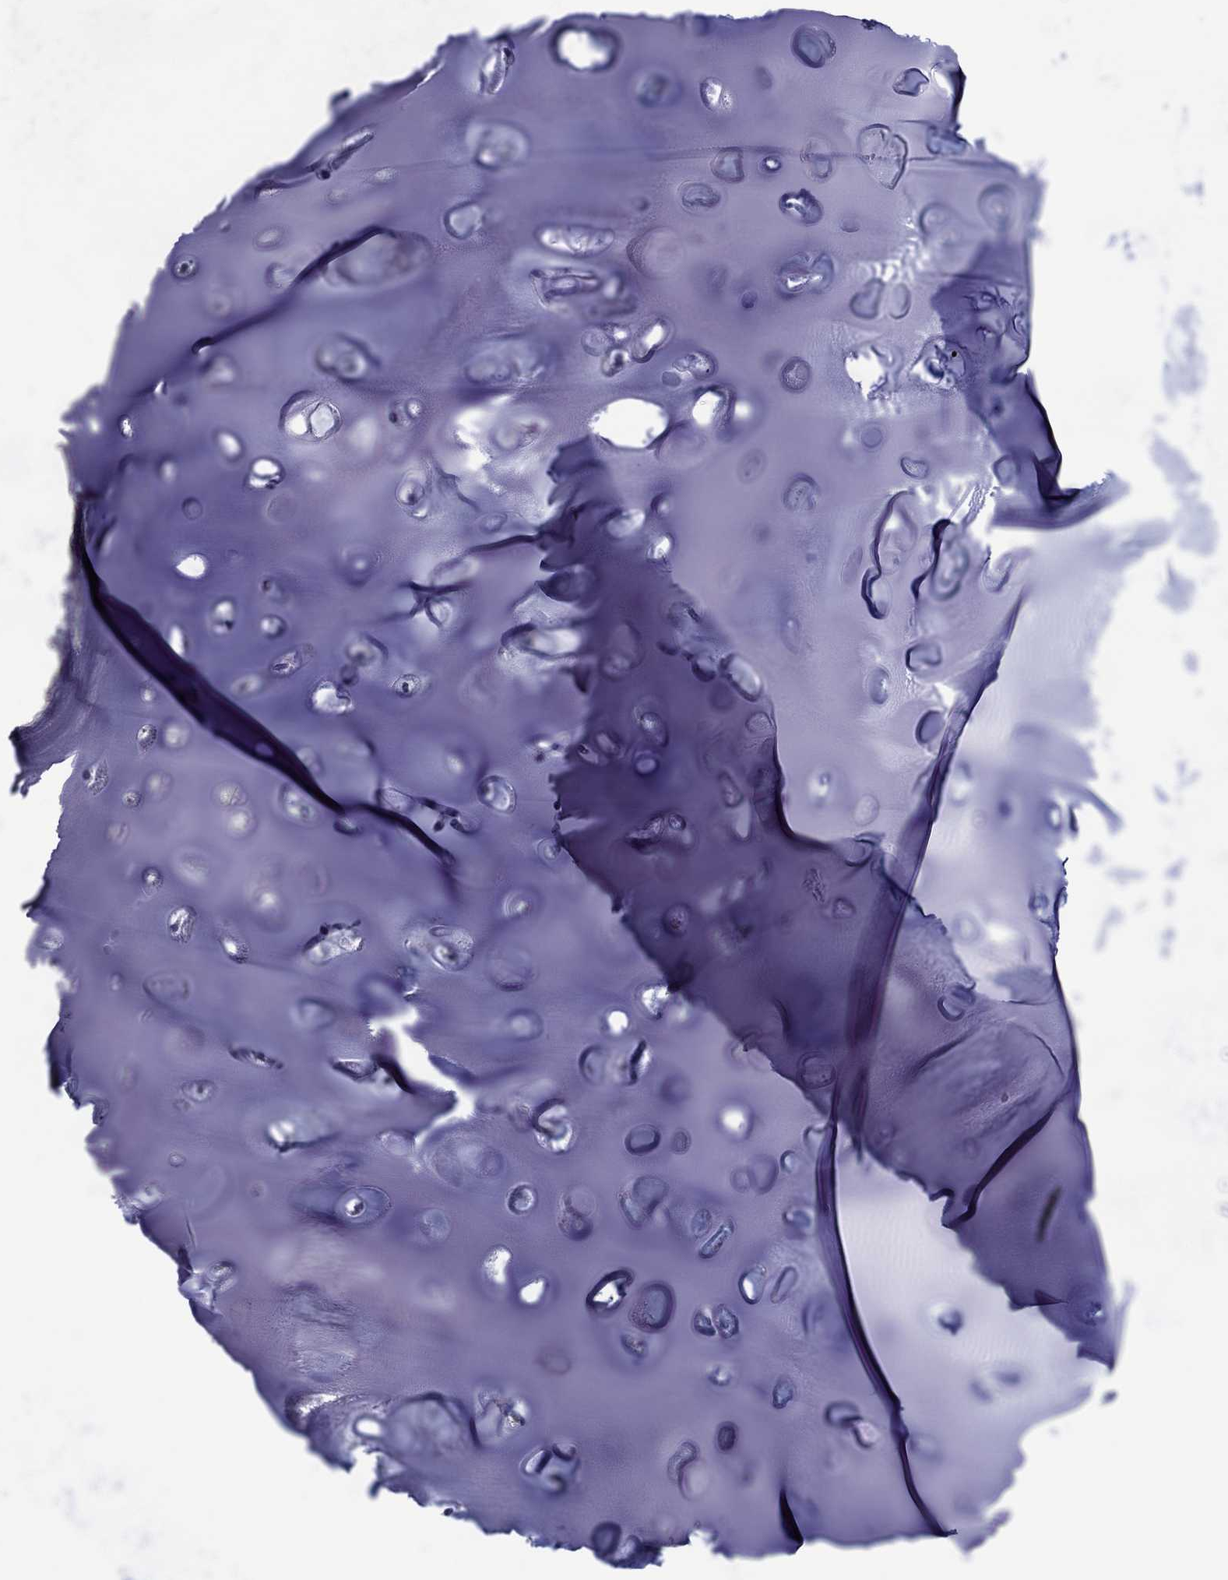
{"staining": {"intensity": "negative", "quantity": "none", "location": "none"}, "tissue": "soft tissue", "cell_type": "Chondrocytes", "image_type": "normal", "snomed": [{"axis": "morphology", "description": "Normal tissue, NOS"}, {"axis": "morphology", "description": "Squamous cell carcinoma, NOS"}, {"axis": "topography", "description": "Cartilage tissue"}, {"axis": "topography", "description": "Lung"}], "caption": "Protein analysis of unremarkable soft tissue exhibits no significant positivity in chondrocytes. The staining was performed using DAB (3,3'-diaminobenzidine) to visualize the protein expression in brown, while the nuclei were stained in blue with hematoxylin (Magnification: 20x).", "gene": "SH2D7", "patient": {"sex": "male", "age": 66}}